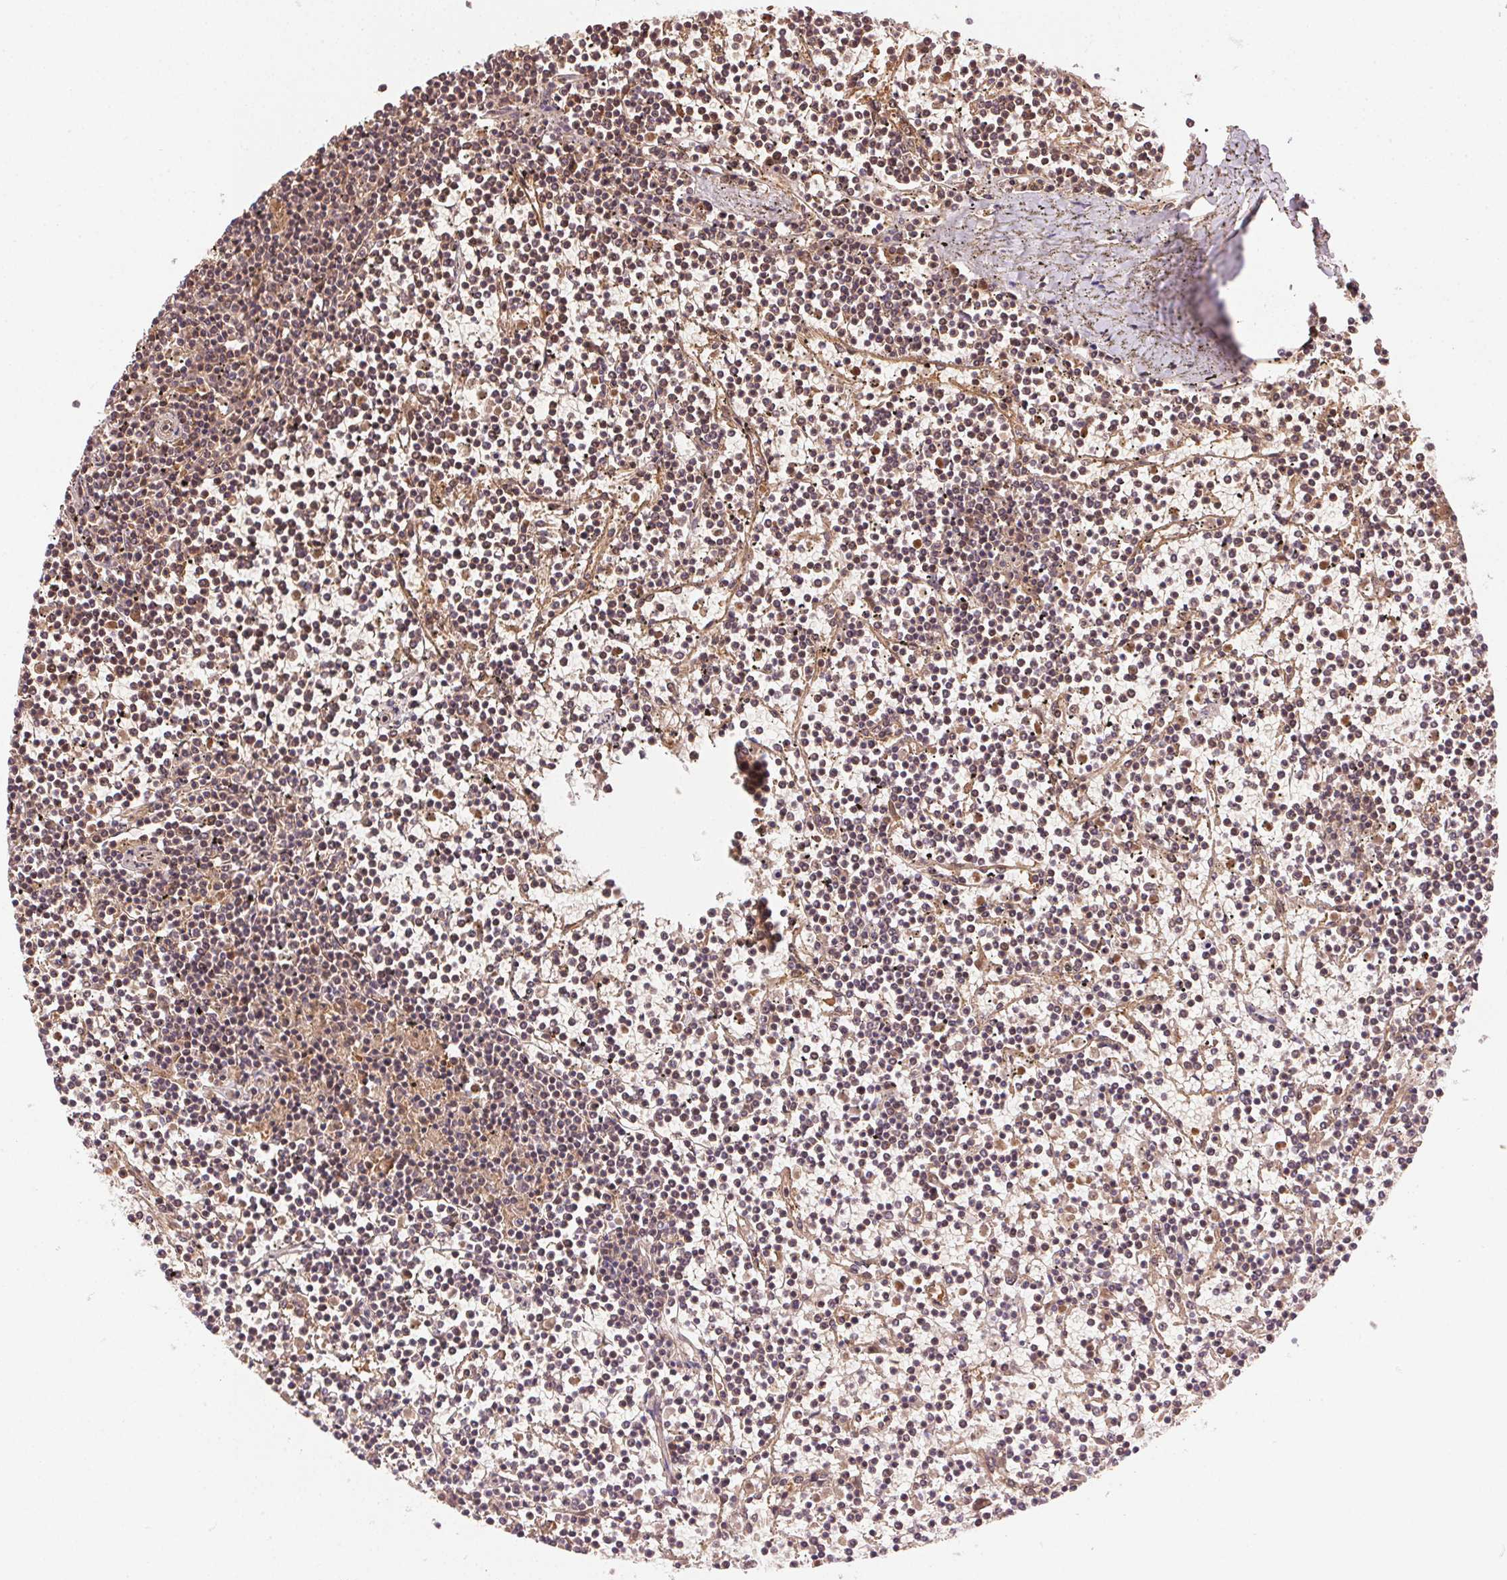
{"staining": {"intensity": "weak", "quantity": ">75%", "location": "cytoplasmic/membranous"}, "tissue": "lymphoma", "cell_type": "Tumor cells", "image_type": "cancer", "snomed": [{"axis": "morphology", "description": "Malignant lymphoma, non-Hodgkin's type, Low grade"}, {"axis": "topography", "description": "Spleen"}], "caption": "This is an image of immunohistochemistry staining of malignant lymphoma, non-Hodgkin's type (low-grade), which shows weak expression in the cytoplasmic/membranous of tumor cells.", "gene": "KLHL15", "patient": {"sex": "female", "age": 19}}